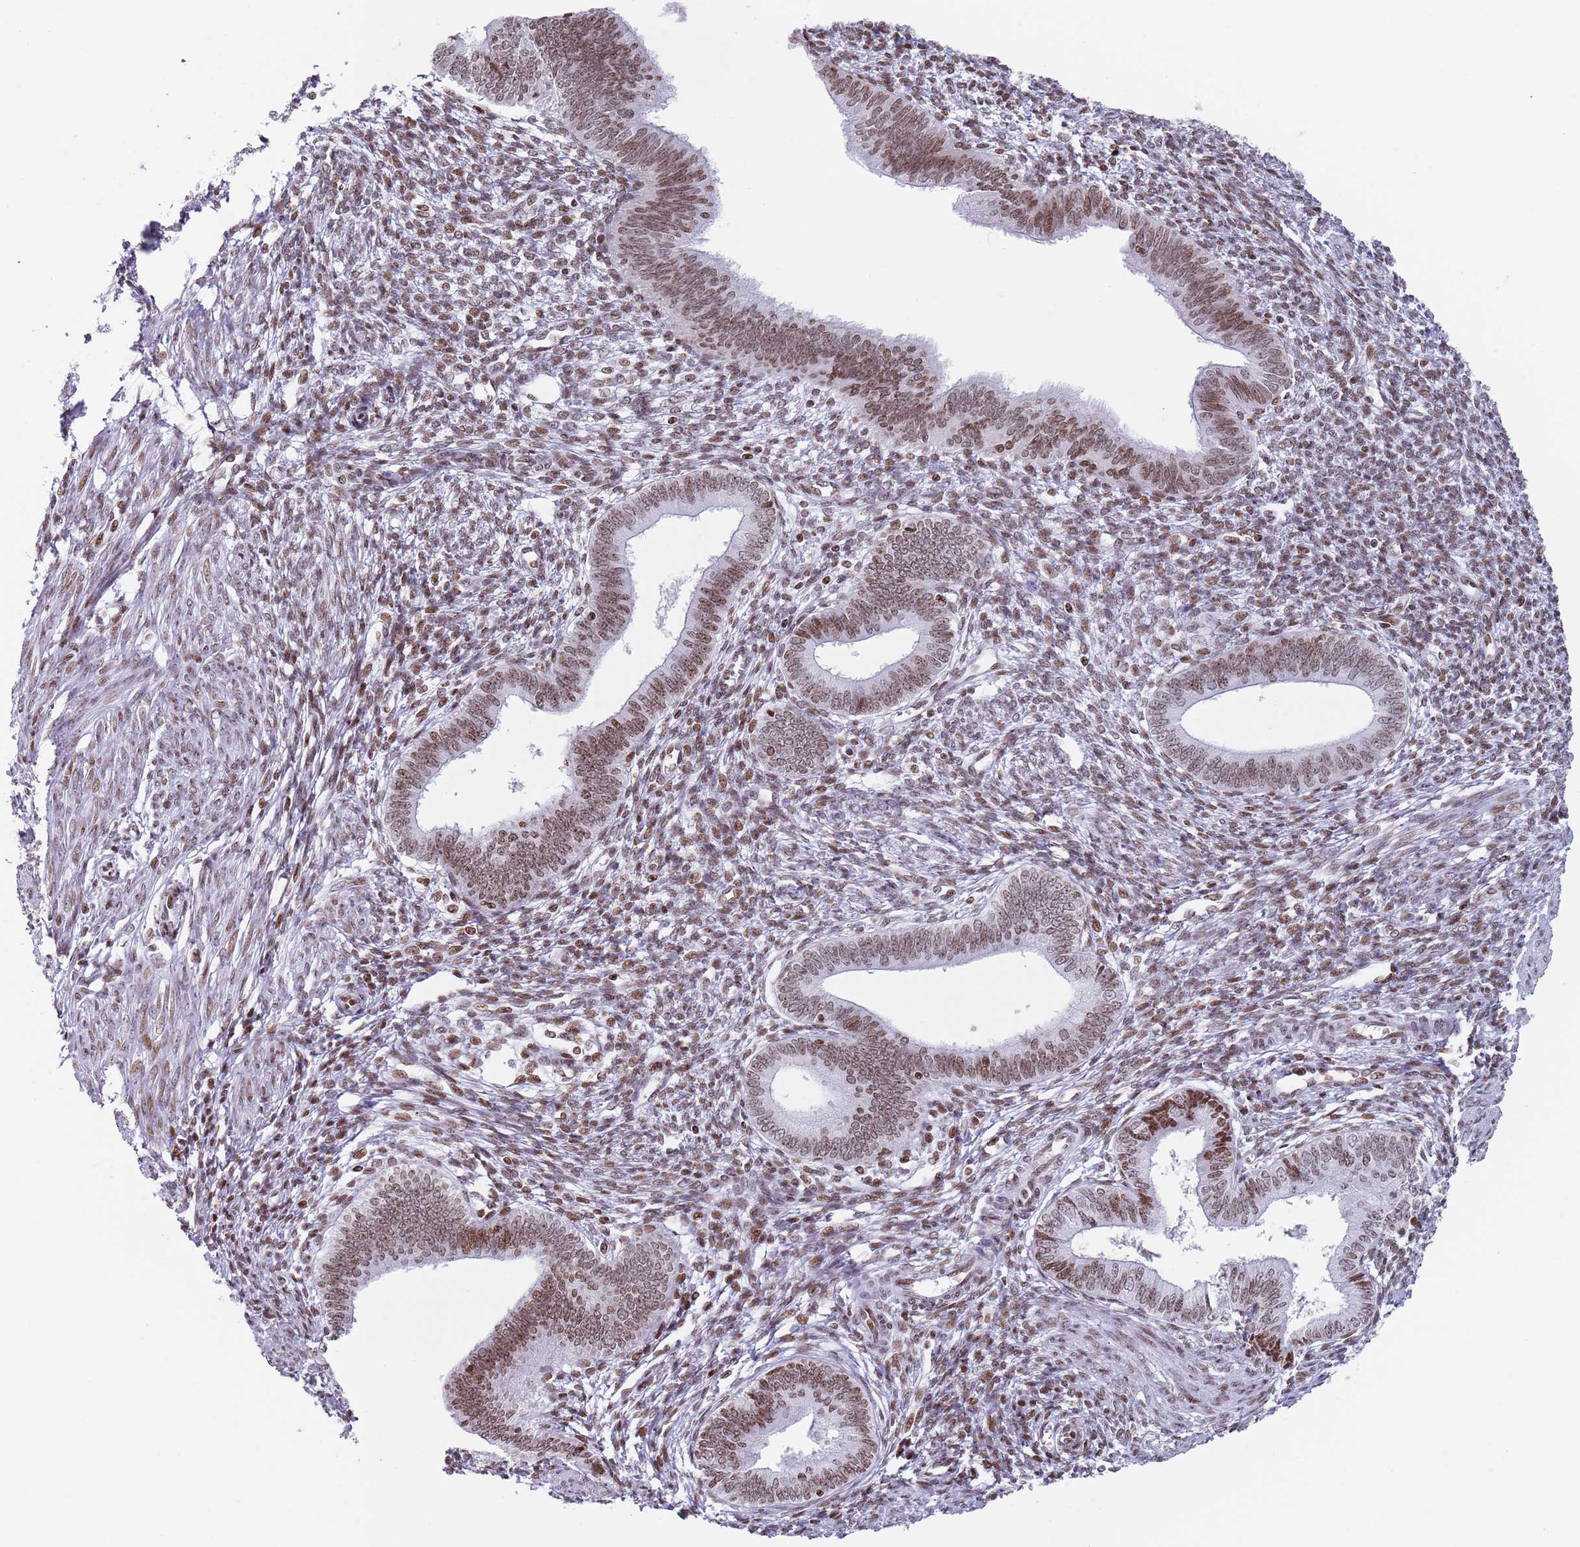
{"staining": {"intensity": "moderate", "quantity": "25%-75%", "location": "nuclear"}, "tissue": "endometrium", "cell_type": "Cells in endometrial stroma", "image_type": "normal", "snomed": [{"axis": "morphology", "description": "Normal tissue, NOS"}, {"axis": "topography", "description": "Endometrium"}], "caption": "This photomicrograph exhibits immunohistochemistry staining of normal human endometrium, with medium moderate nuclear expression in about 25%-75% of cells in endometrial stroma.", "gene": "ENSG00000285547", "patient": {"sex": "female", "age": 46}}